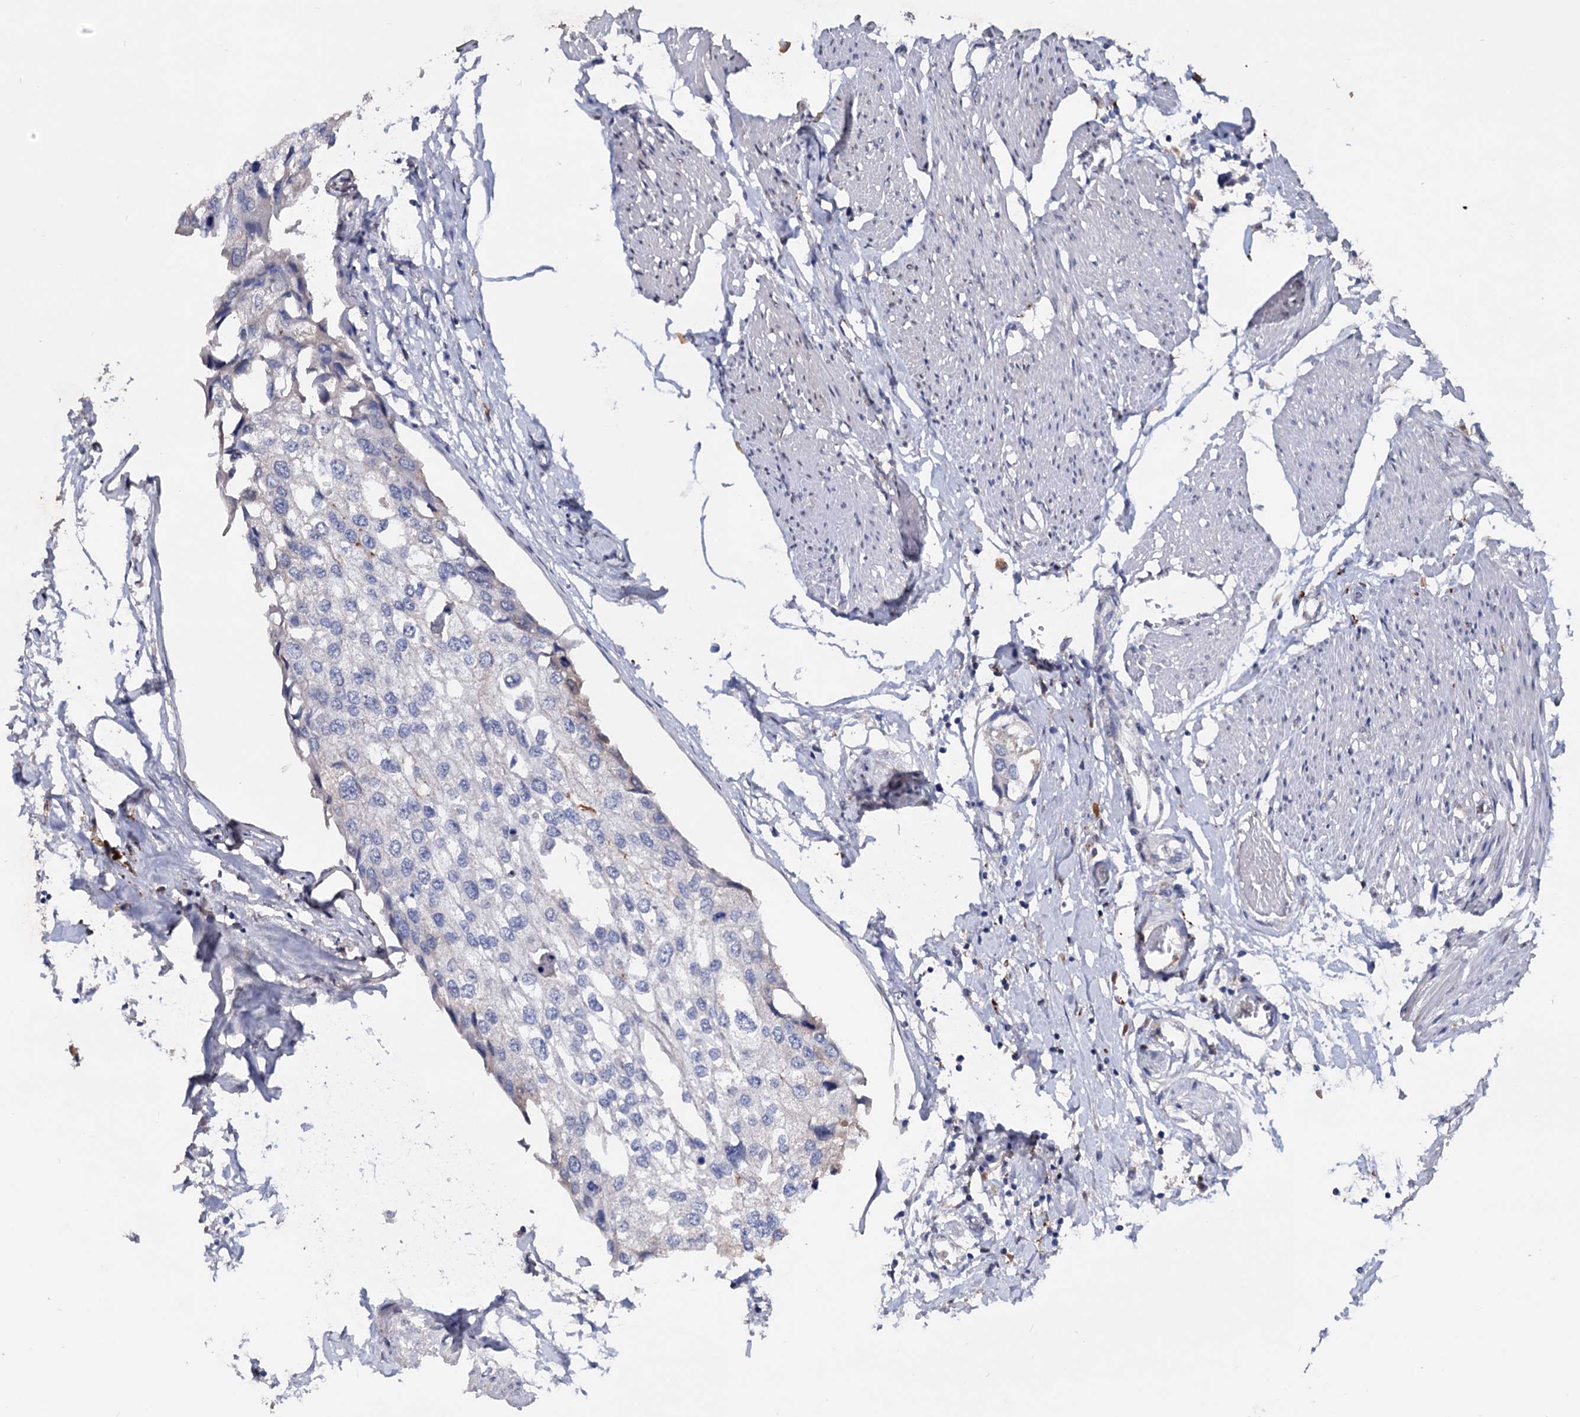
{"staining": {"intensity": "negative", "quantity": "none", "location": "none"}, "tissue": "urothelial cancer", "cell_type": "Tumor cells", "image_type": "cancer", "snomed": [{"axis": "morphology", "description": "Urothelial carcinoma, High grade"}, {"axis": "topography", "description": "Urinary bladder"}], "caption": "Tumor cells are negative for protein expression in human urothelial cancer.", "gene": "NPAS4", "patient": {"sex": "male", "age": 64}}